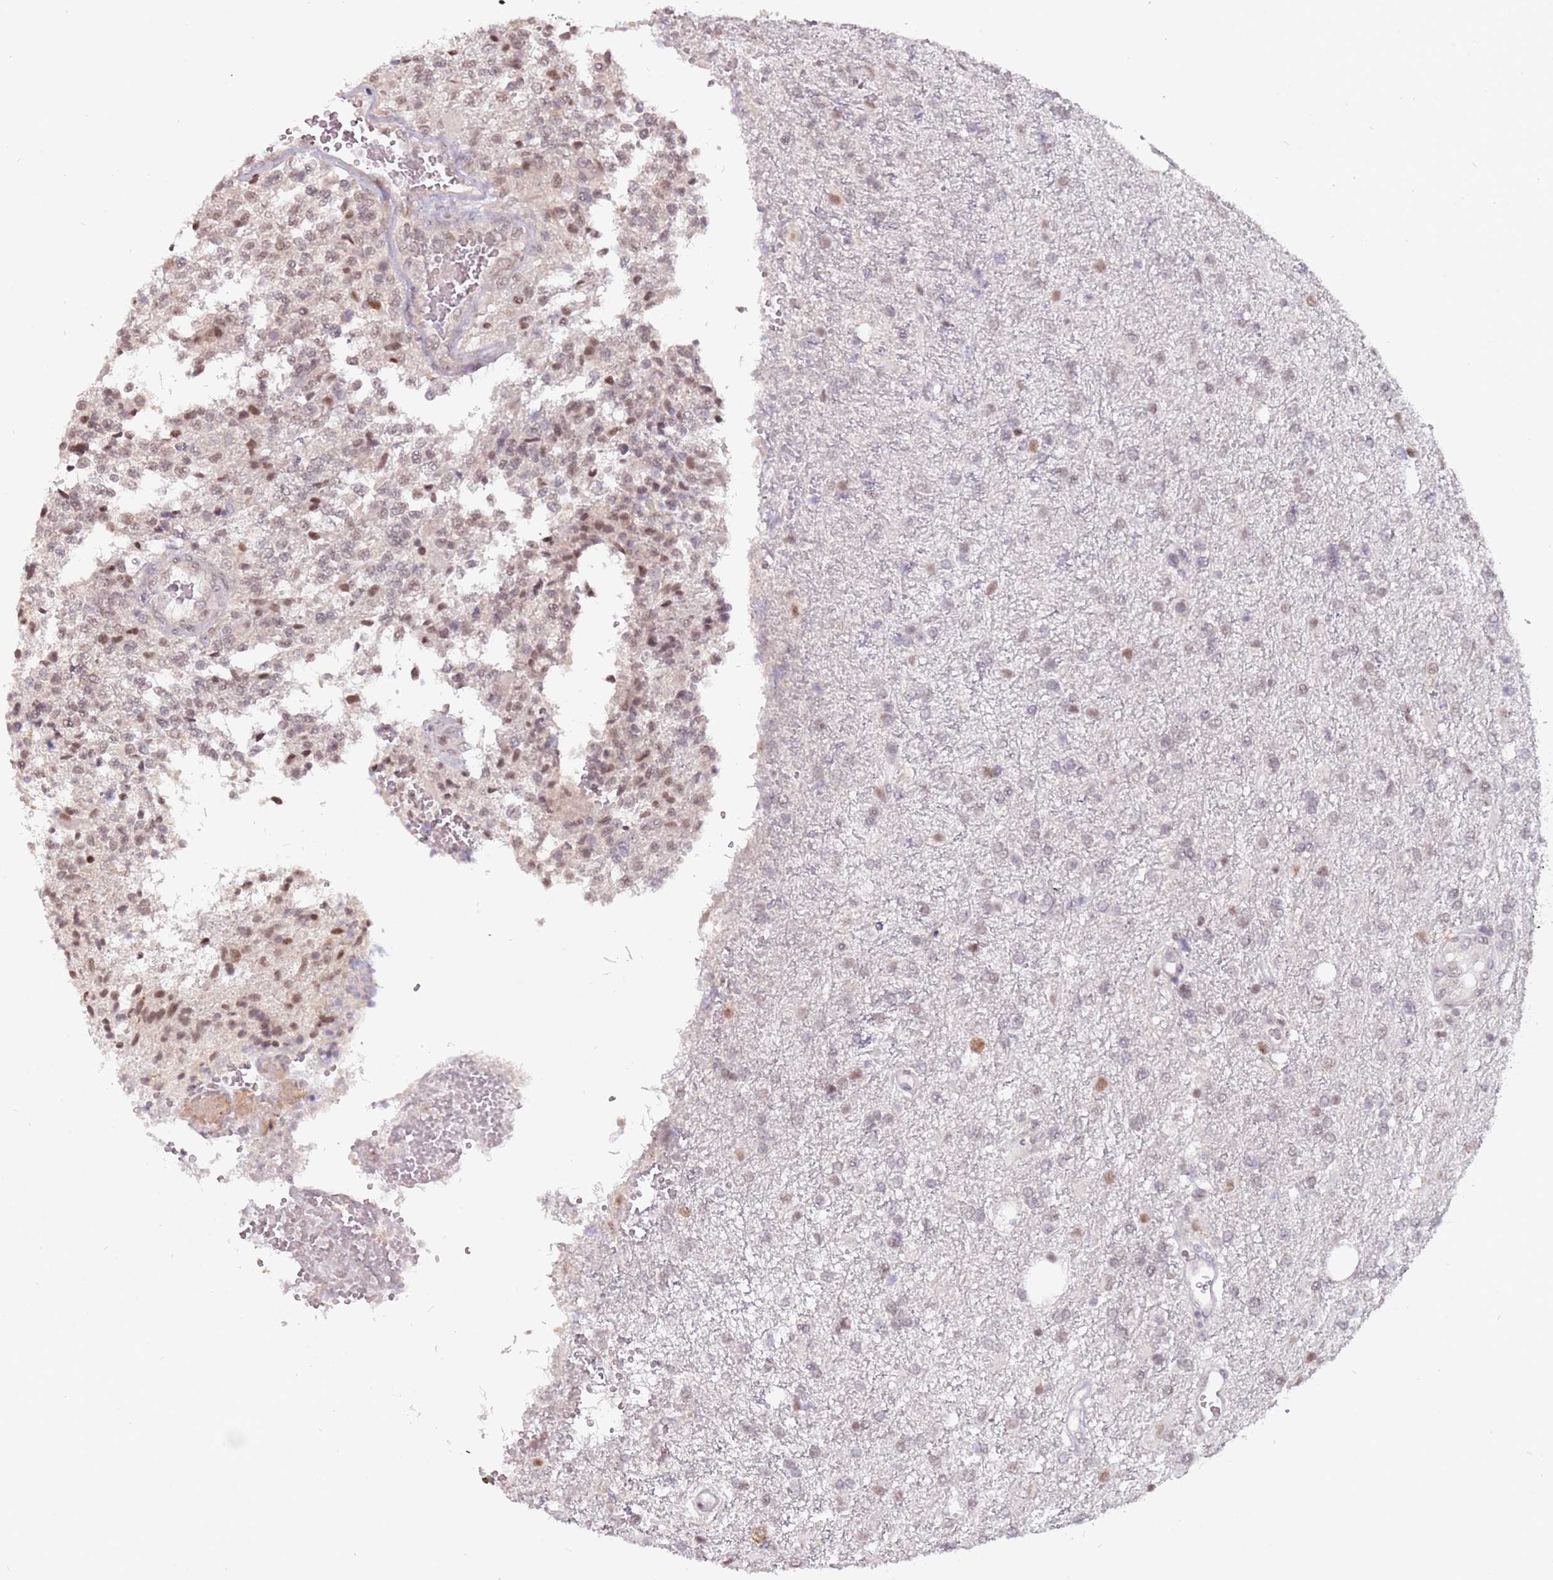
{"staining": {"intensity": "moderate", "quantity": "25%-75%", "location": "nuclear"}, "tissue": "glioma", "cell_type": "Tumor cells", "image_type": "cancer", "snomed": [{"axis": "morphology", "description": "Glioma, malignant, High grade"}, {"axis": "topography", "description": "Brain"}], "caption": "Immunohistochemistry (IHC) micrograph of neoplastic tissue: human malignant glioma (high-grade) stained using immunohistochemistry shows medium levels of moderate protein expression localized specifically in the nuclear of tumor cells, appearing as a nuclear brown color.", "gene": "BARD1", "patient": {"sex": "male", "age": 56}}